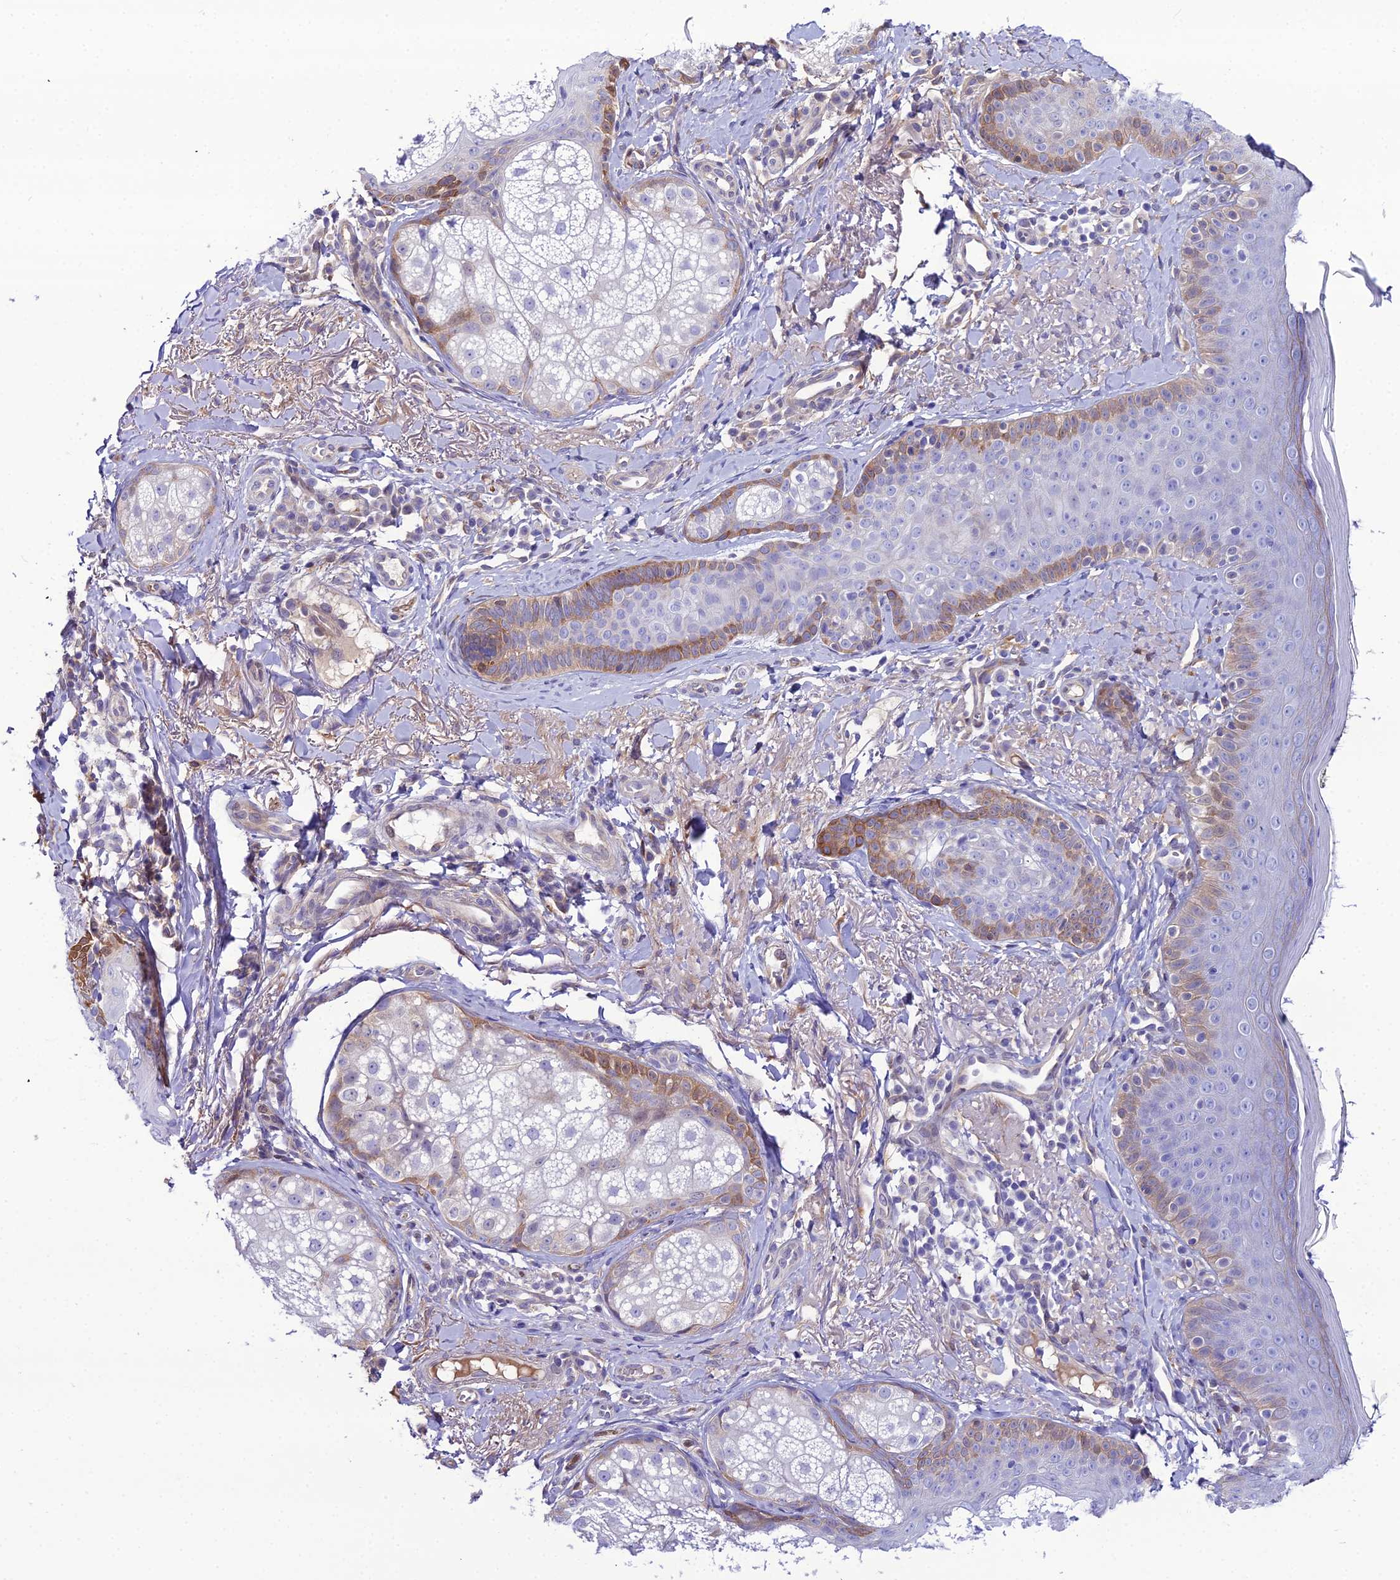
{"staining": {"intensity": "moderate", "quantity": "25%-75%", "location": "cytoplasmic/membranous"}, "tissue": "skin", "cell_type": "Fibroblasts", "image_type": "normal", "snomed": [{"axis": "morphology", "description": "Normal tissue, NOS"}, {"axis": "topography", "description": "Skin"}], "caption": "Moderate cytoplasmic/membranous positivity for a protein is present in approximately 25%-75% of fibroblasts of normal skin using immunohistochemistry (IHC).", "gene": "MB21D2", "patient": {"sex": "male", "age": 57}}